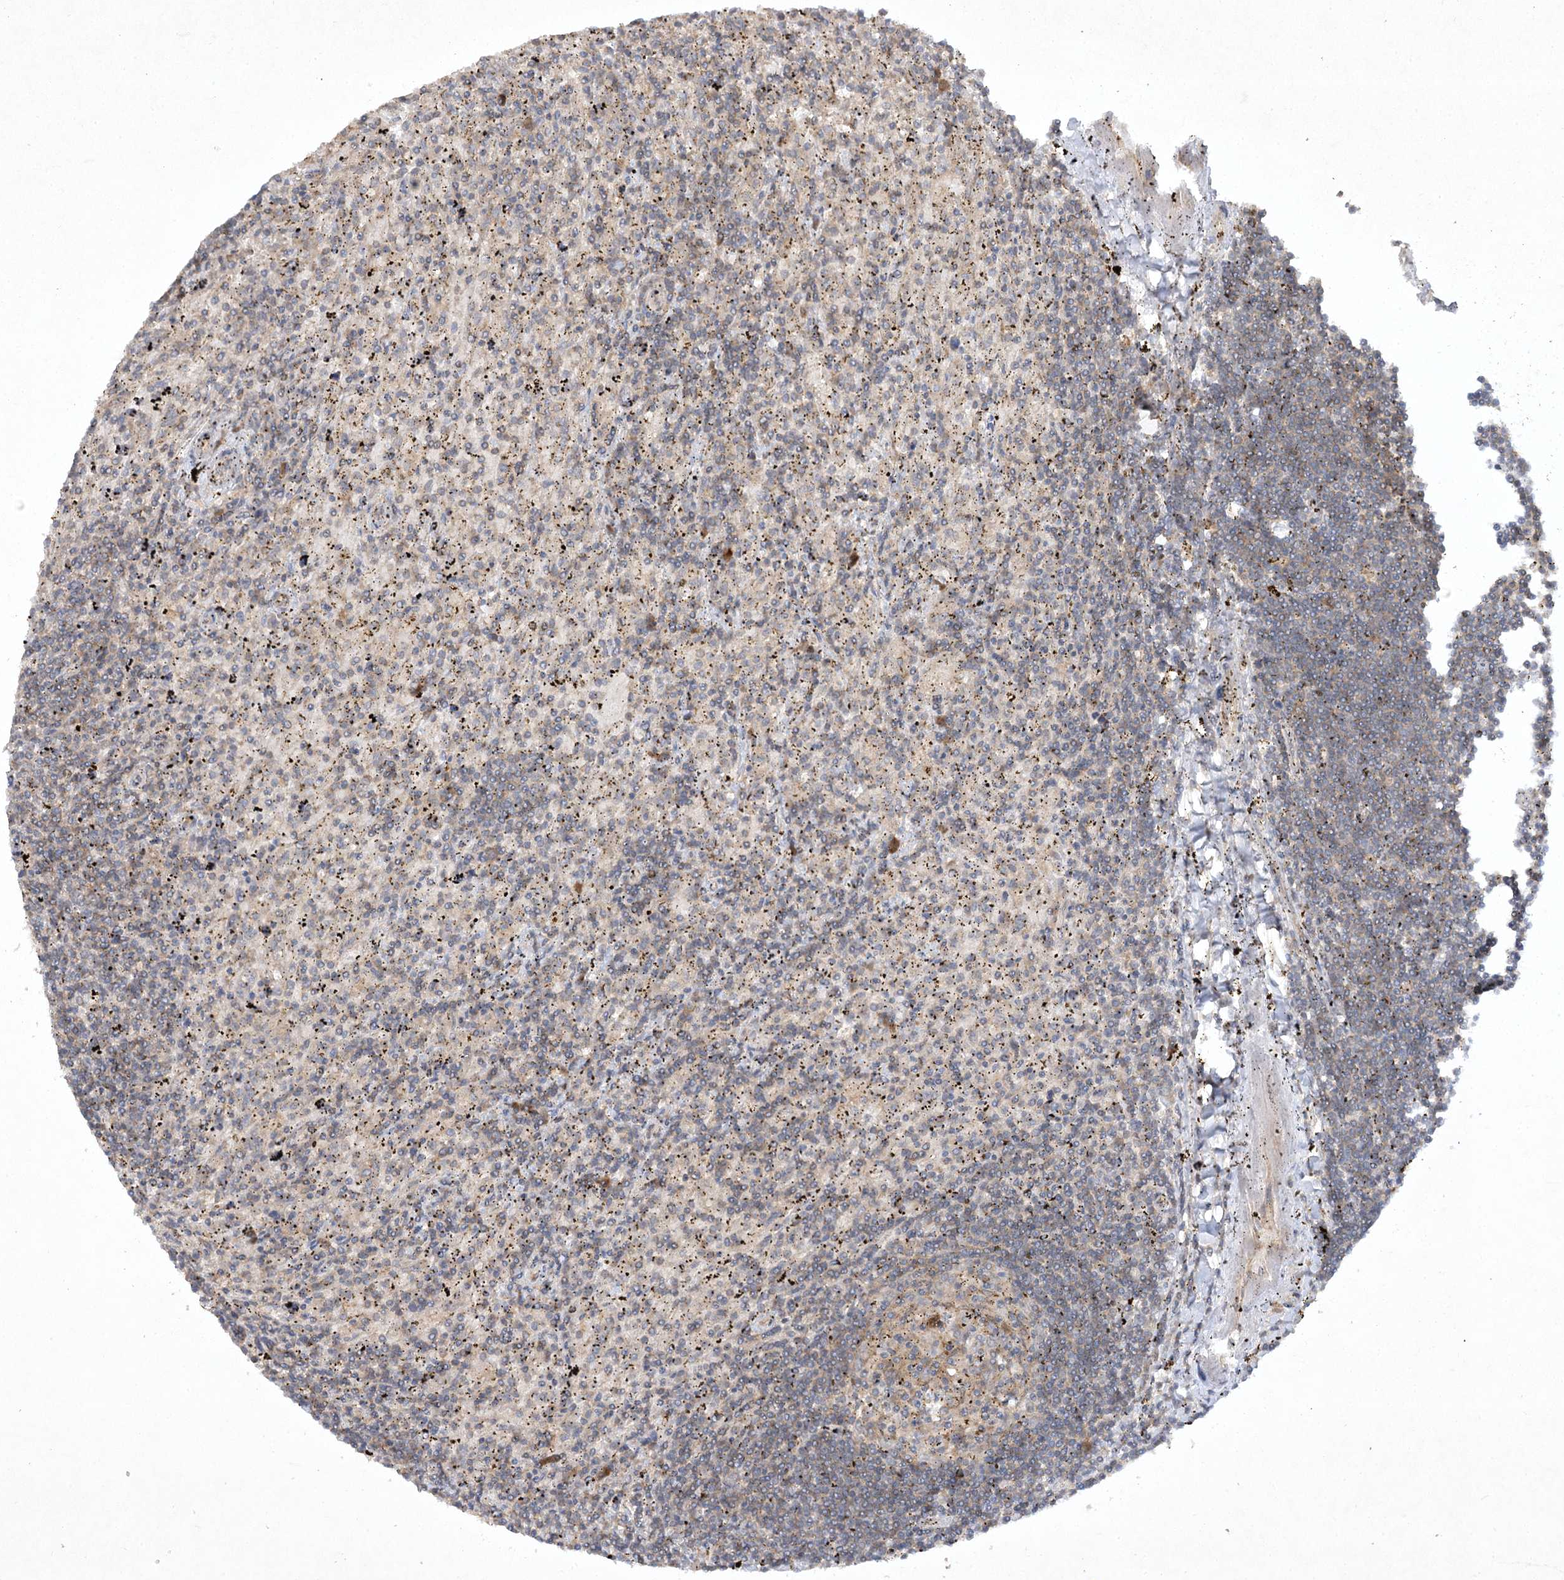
{"staining": {"intensity": "moderate", "quantity": "25%-75%", "location": "cytoplasmic/membranous"}, "tissue": "lymphoma", "cell_type": "Tumor cells", "image_type": "cancer", "snomed": [{"axis": "morphology", "description": "Malignant lymphoma, non-Hodgkin's type, Low grade"}, {"axis": "topography", "description": "Spleen"}], "caption": "Low-grade malignant lymphoma, non-Hodgkin's type stained for a protein exhibits moderate cytoplasmic/membranous positivity in tumor cells.", "gene": "TRAF3IP1", "patient": {"sex": "male", "age": 76}}